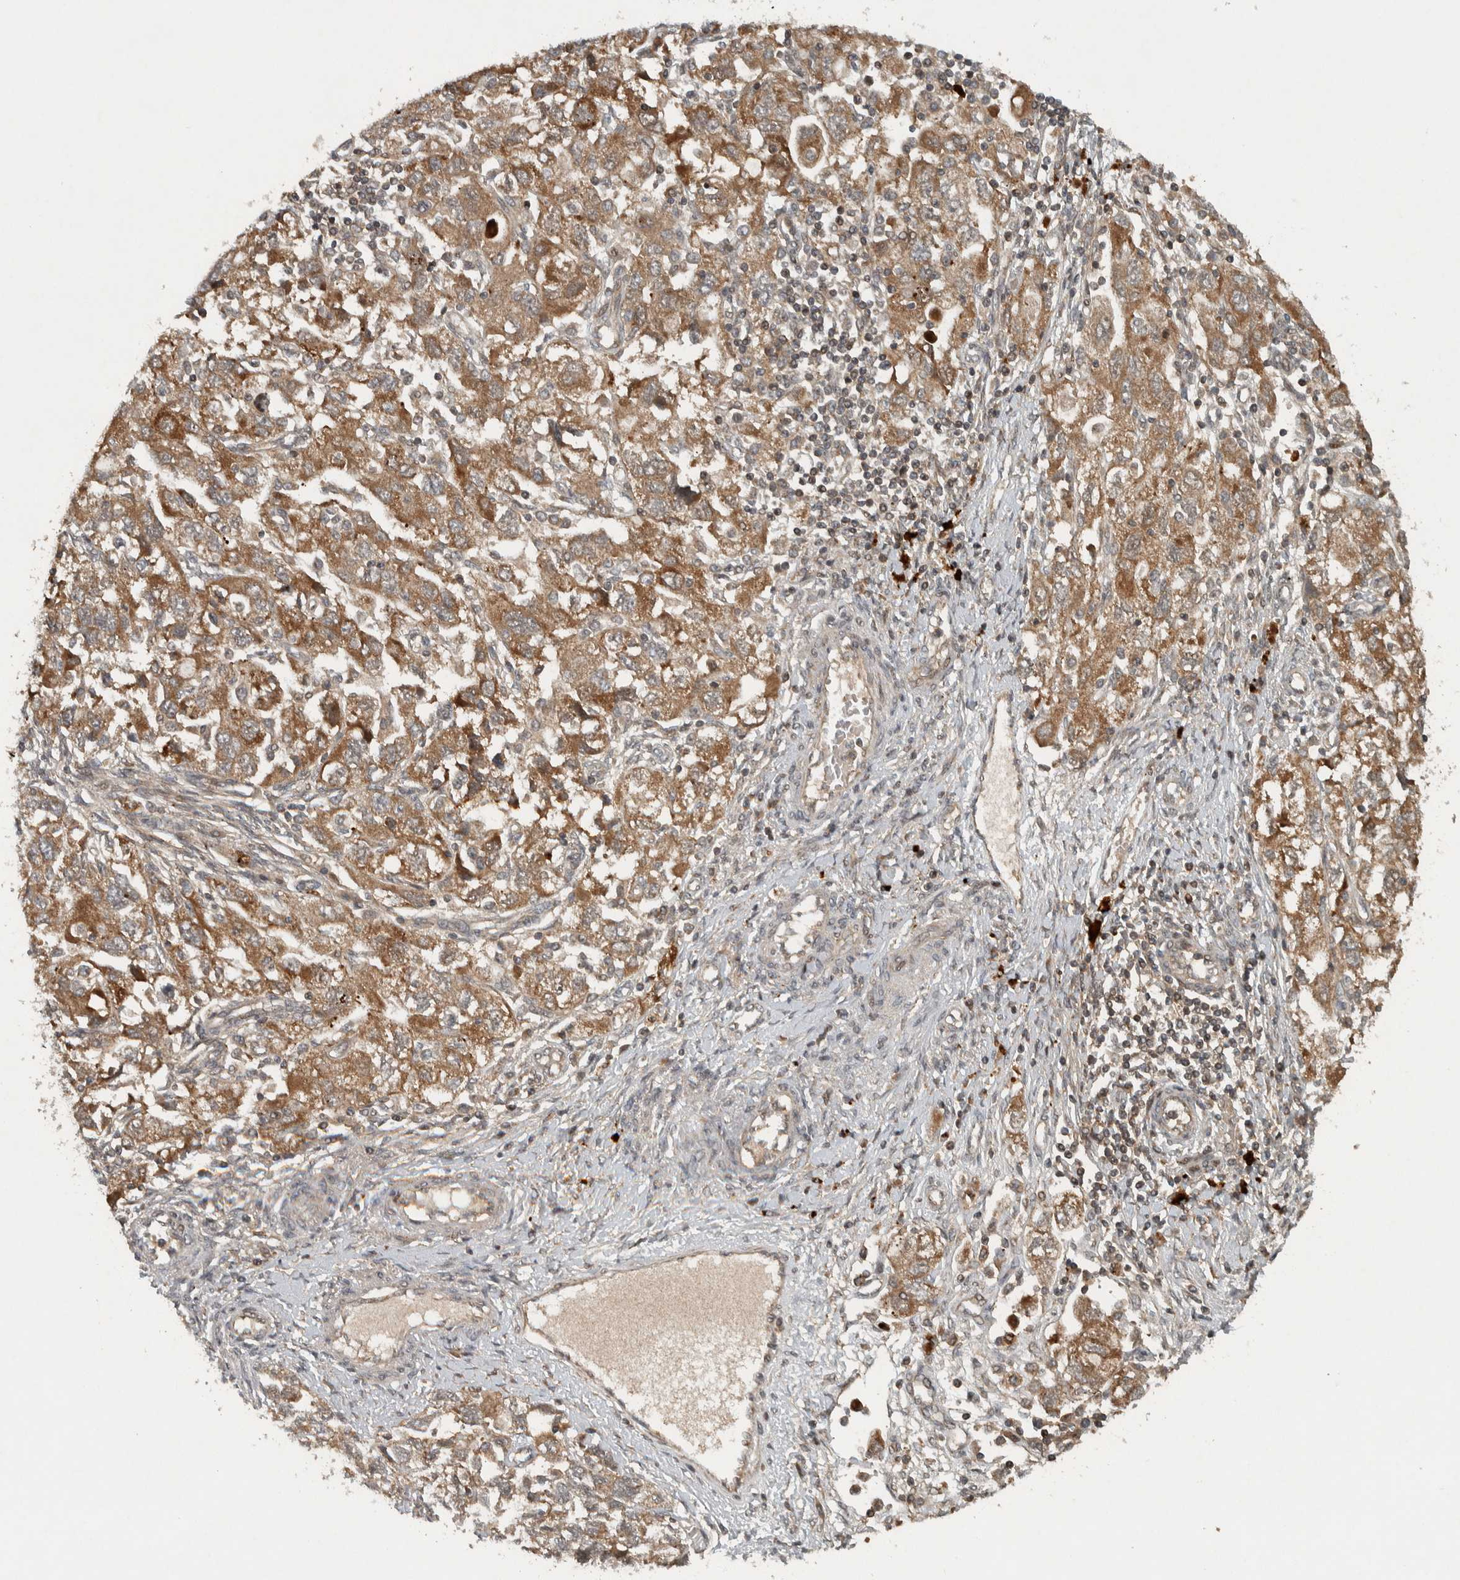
{"staining": {"intensity": "moderate", "quantity": ">75%", "location": "cytoplasmic/membranous"}, "tissue": "ovarian cancer", "cell_type": "Tumor cells", "image_type": "cancer", "snomed": [{"axis": "morphology", "description": "Carcinoma, NOS"}, {"axis": "morphology", "description": "Cystadenocarcinoma, serous, NOS"}, {"axis": "topography", "description": "Ovary"}], "caption": "Ovarian cancer stained with a brown dye reveals moderate cytoplasmic/membranous positive staining in approximately >75% of tumor cells.", "gene": "KIFAP3", "patient": {"sex": "female", "age": 69}}